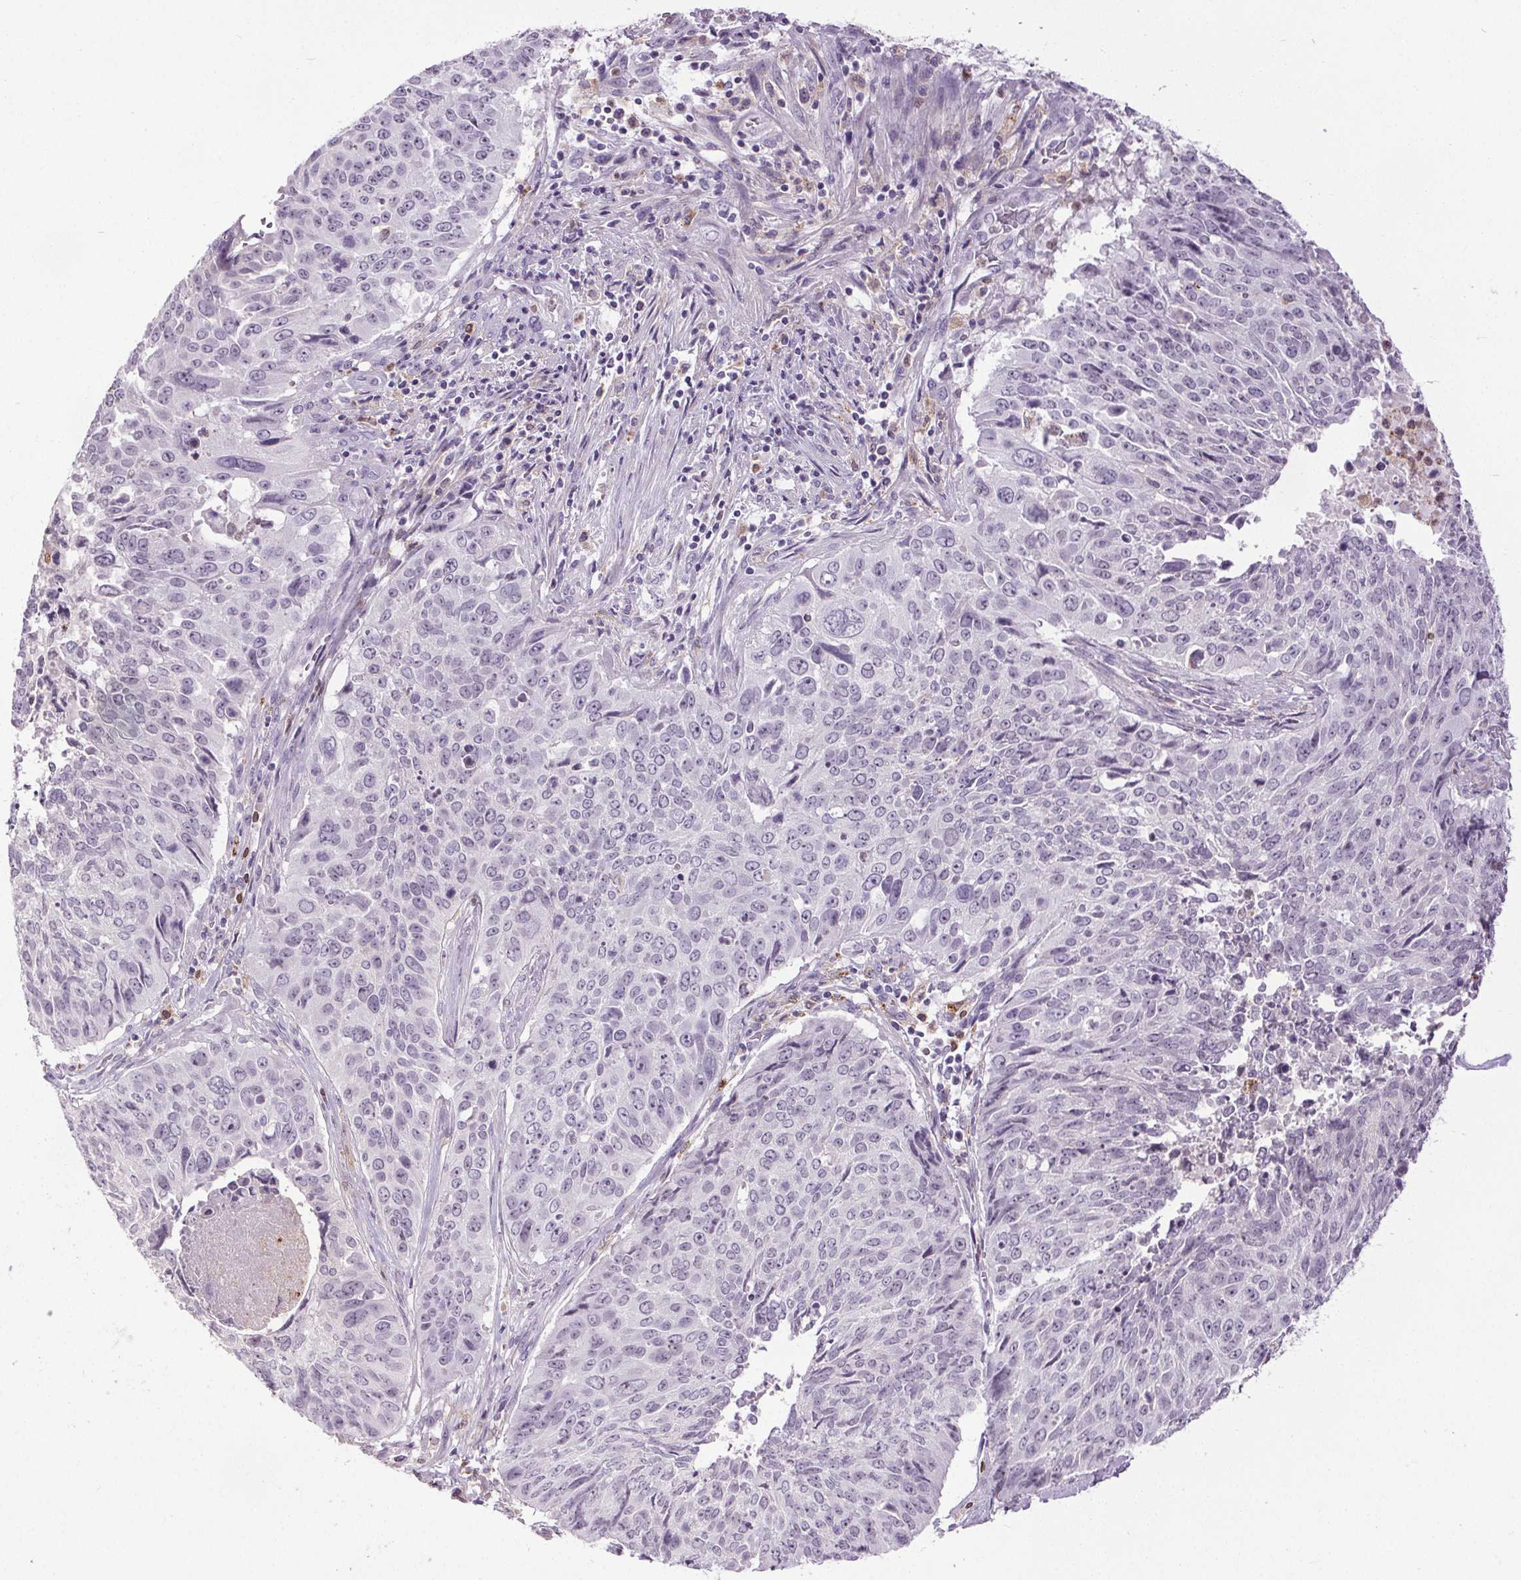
{"staining": {"intensity": "negative", "quantity": "none", "location": "none"}, "tissue": "lung cancer", "cell_type": "Tumor cells", "image_type": "cancer", "snomed": [{"axis": "morphology", "description": "Normal tissue, NOS"}, {"axis": "morphology", "description": "Squamous cell carcinoma, NOS"}, {"axis": "topography", "description": "Bronchus"}, {"axis": "topography", "description": "Lung"}], "caption": "IHC histopathology image of neoplastic tissue: human lung squamous cell carcinoma stained with DAB (3,3'-diaminobenzidine) shows no significant protein positivity in tumor cells.", "gene": "TMEM240", "patient": {"sex": "male", "age": 64}}